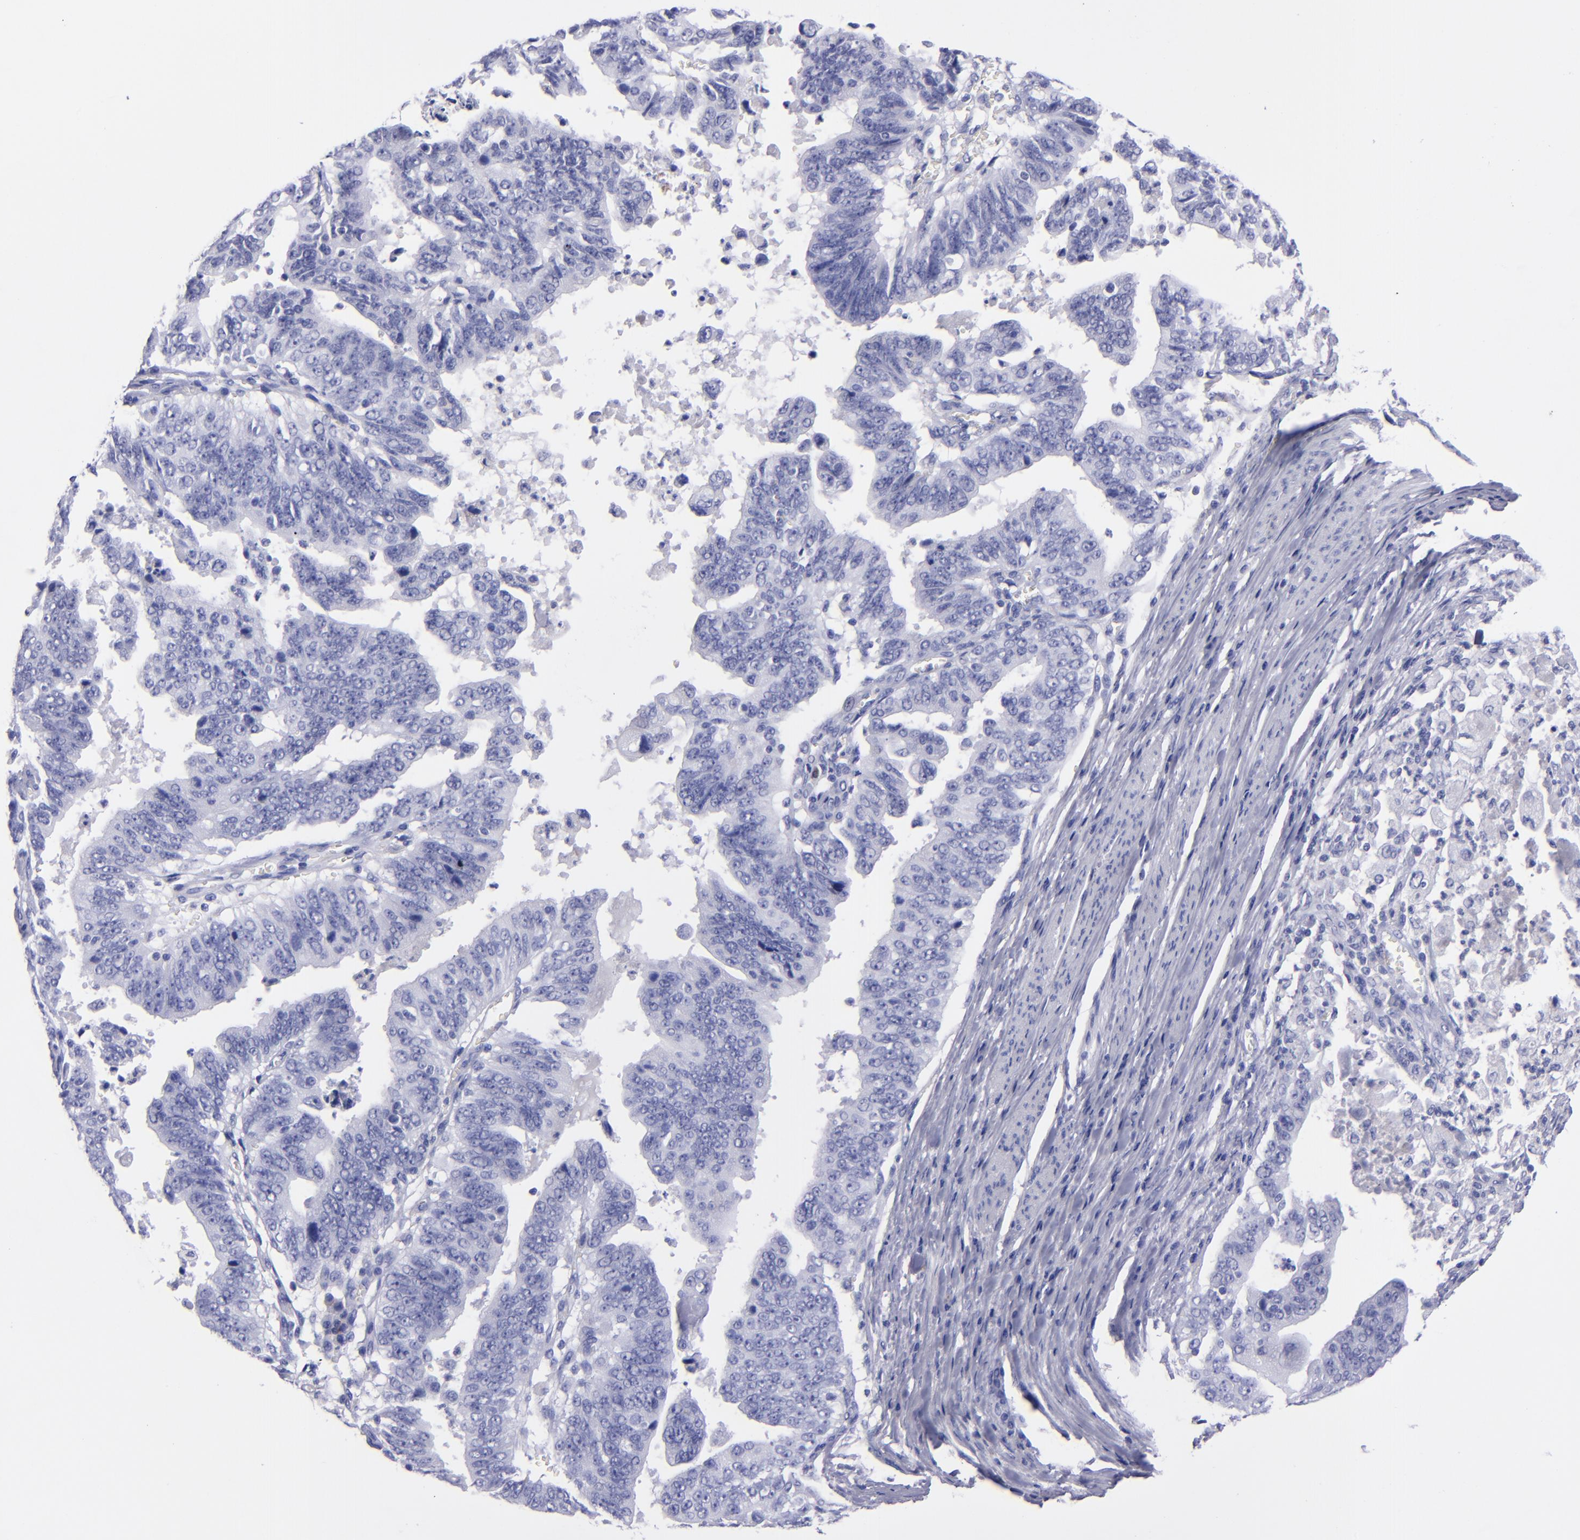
{"staining": {"intensity": "negative", "quantity": "none", "location": "none"}, "tissue": "stomach cancer", "cell_type": "Tumor cells", "image_type": "cancer", "snomed": [{"axis": "morphology", "description": "Adenocarcinoma, NOS"}, {"axis": "topography", "description": "Stomach, upper"}], "caption": "DAB immunohistochemical staining of stomach adenocarcinoma reveals no significant positivity in tumor cells.", "gene": "CD37", "patient": {"sex": "female", "age": 50}}